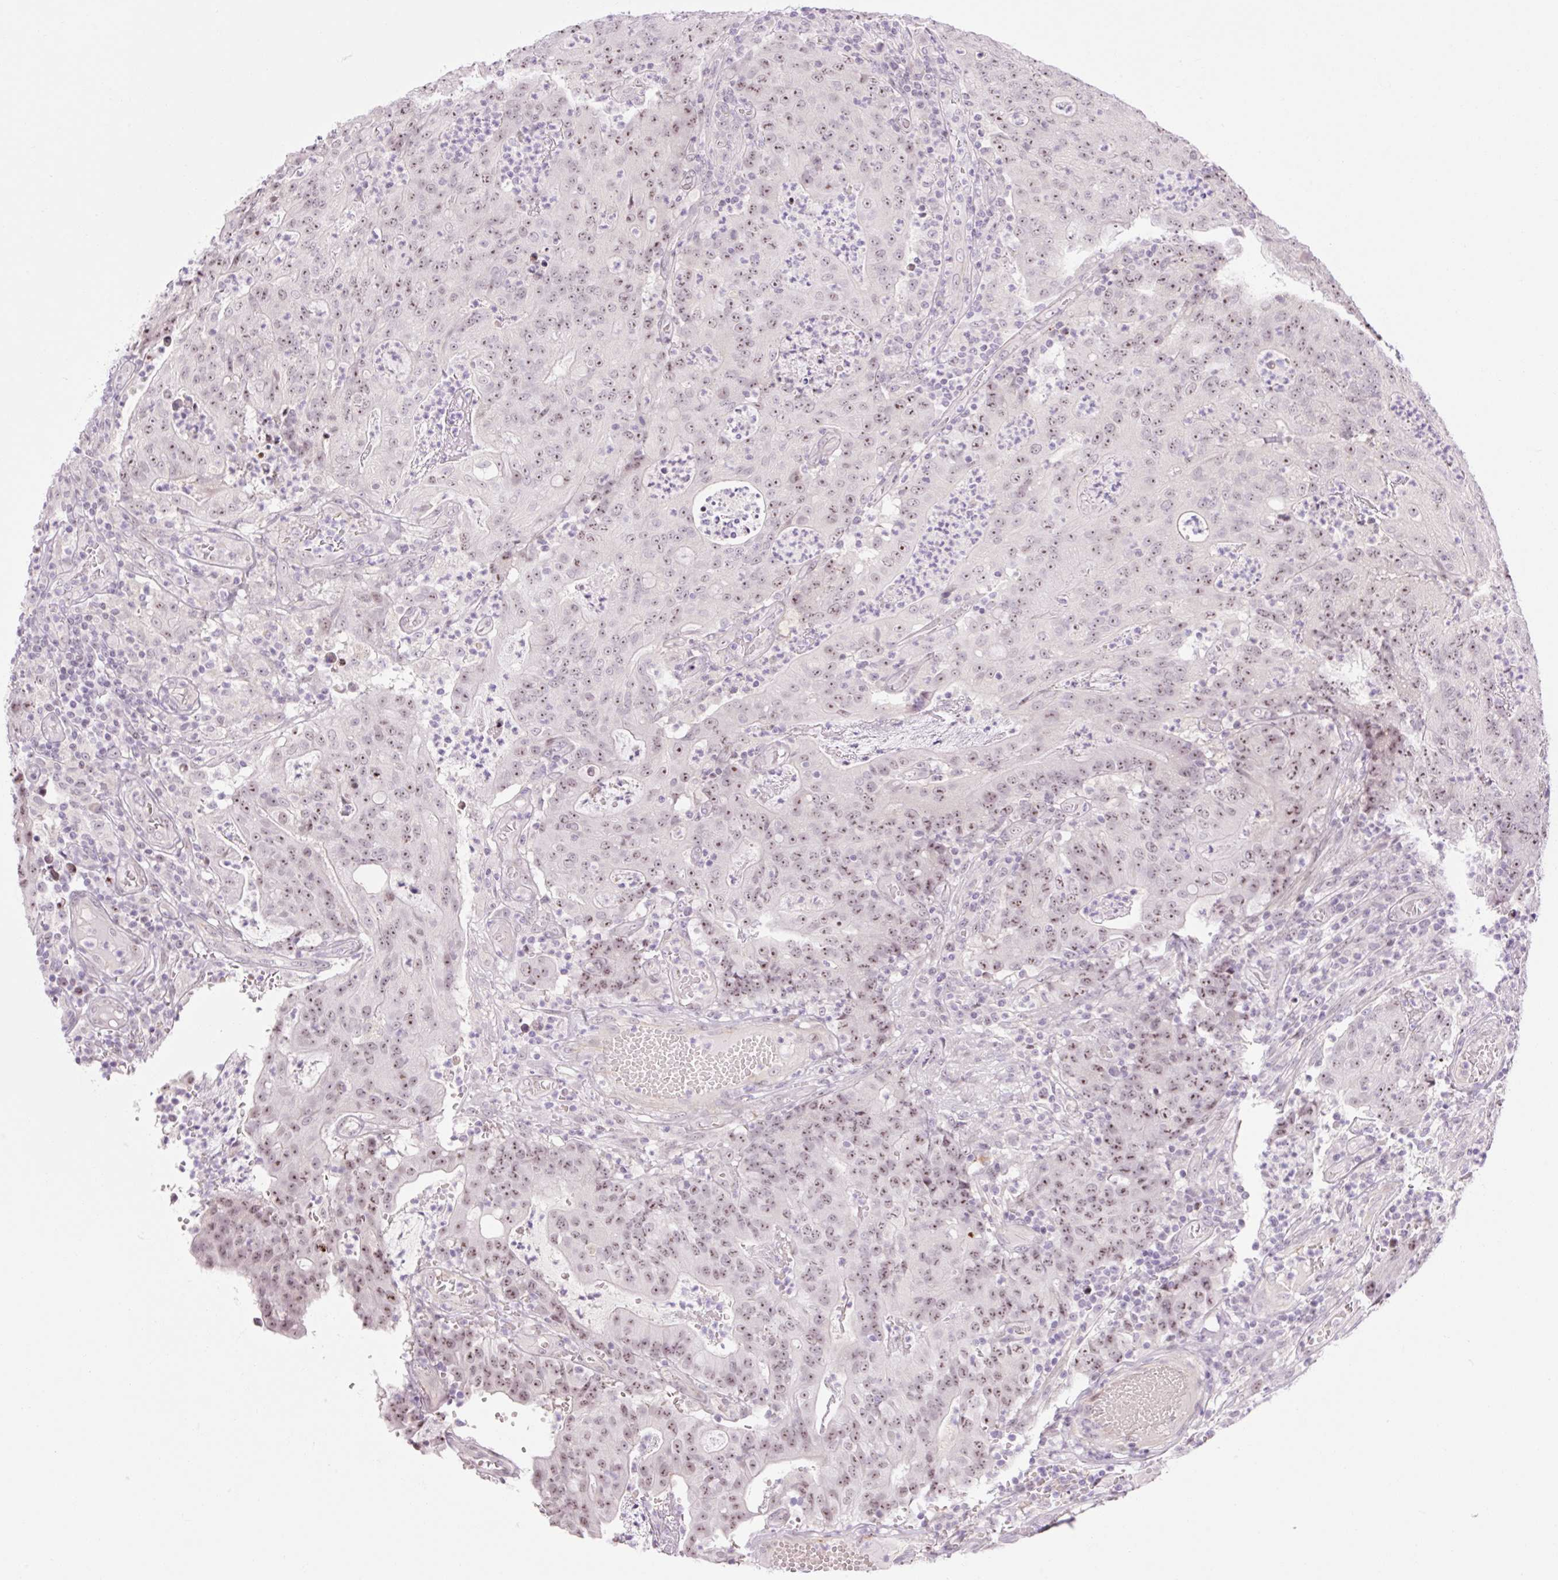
{"staining": {"intensity": "weak", "quantity": ">75%", "location": "nuclear"}, "tissue": "colorectal cancer", "cell_type": "Tumor cells", "image_type": "cancer", "snomed": [{"axis": "morphology", "description": "Adenocarcinoma, NOS"}, {"axis": "topography", "description": "Colon"}], "caption": "A micrograph showing weak nuclear positivity in about >75% of tumor cells in colorectal adenocarcinoma, as visualized by brown immunohistochemical staining.", "gene": "ZNF417", "patient": {"sex": "male", "age": 83}}